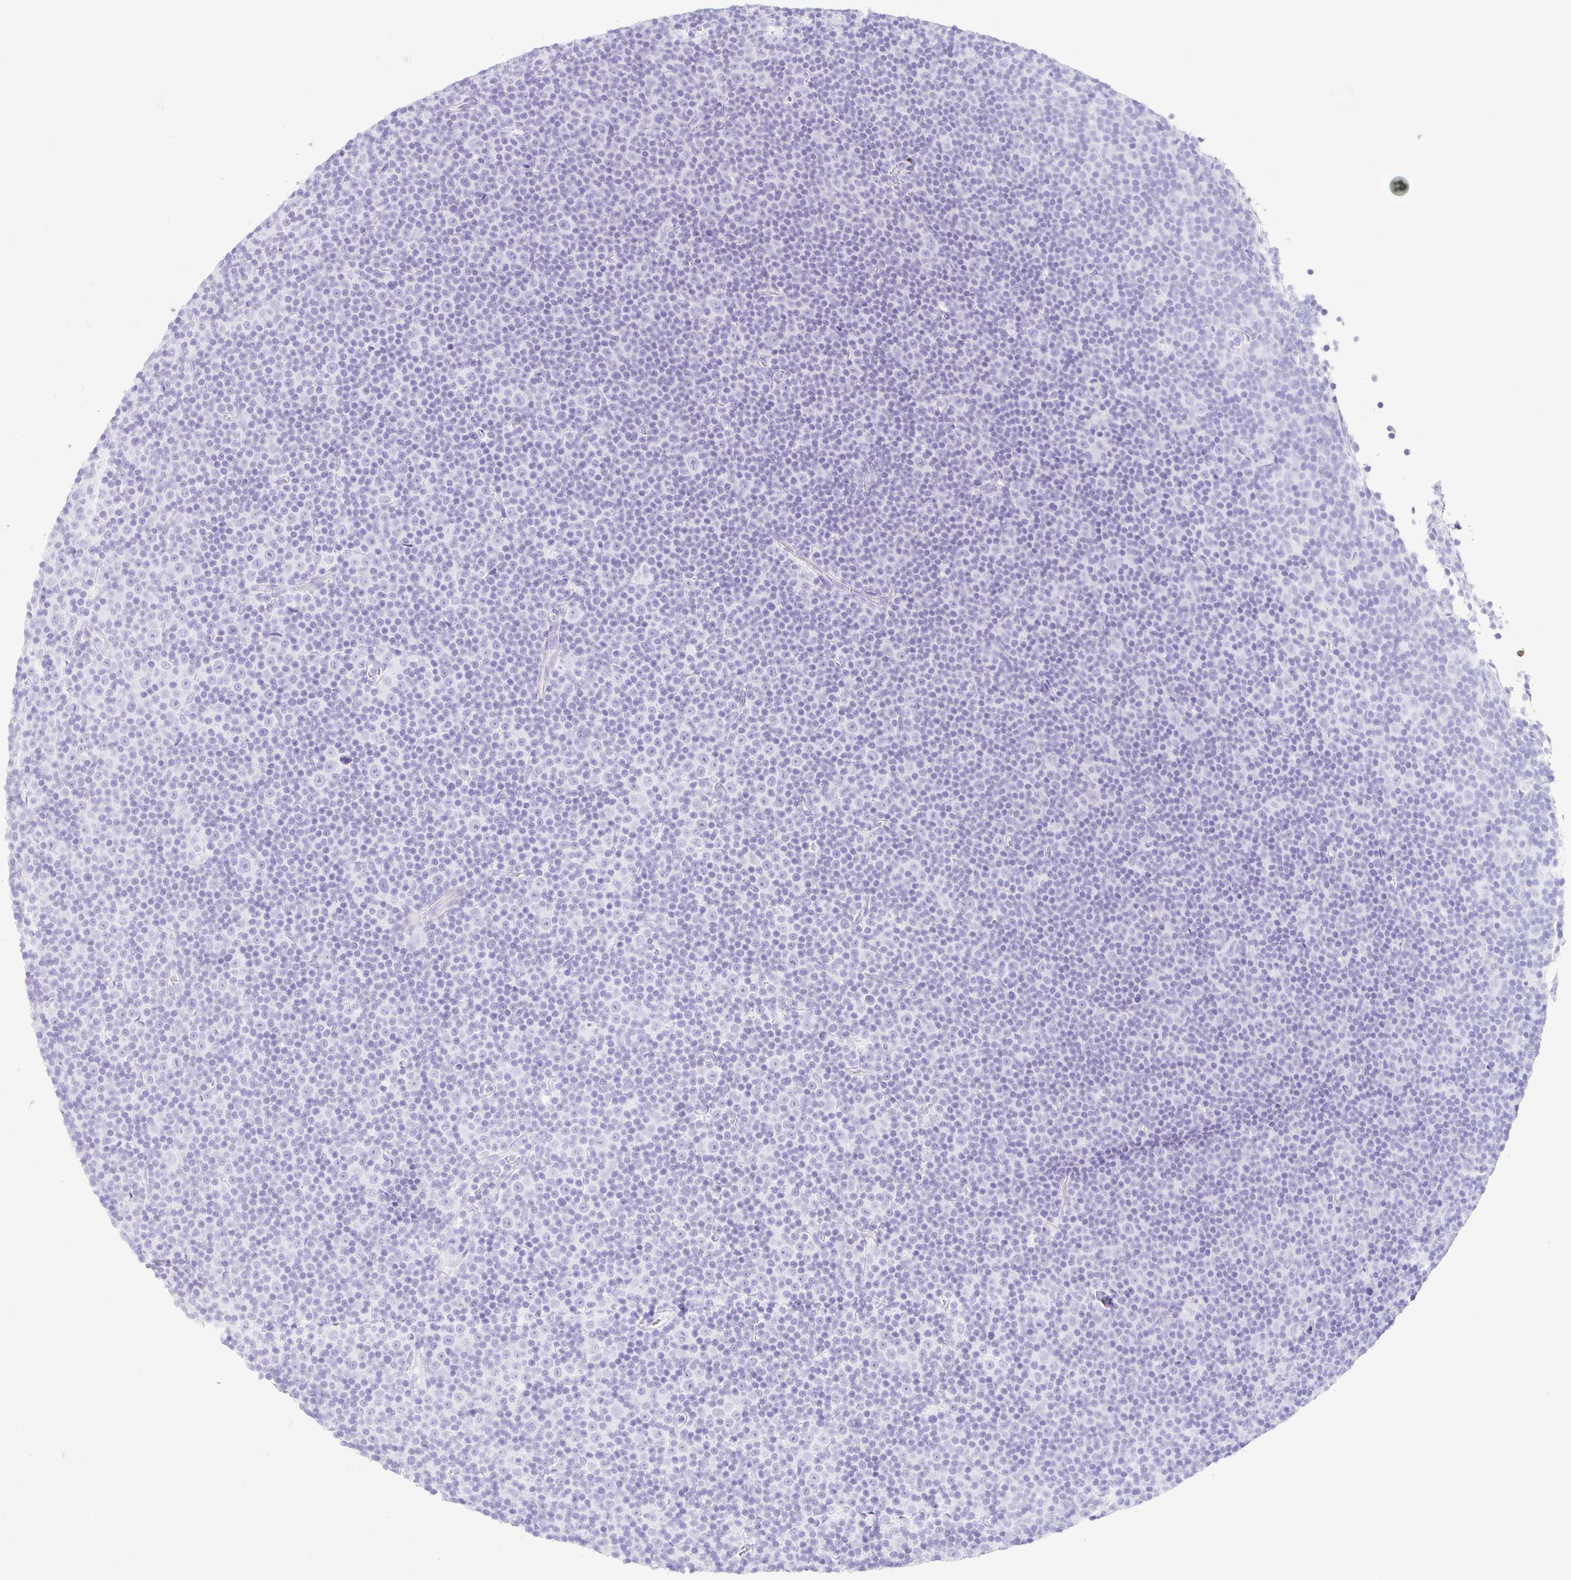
{"staining": {"intensity": "negative", "quantity": "none", "location": "none"}, "tissue": "lymphoma", "cell_type": "Tumor cells", "image_type": "cancer", "snomed": [{"axis": "morphology", "description": "Malignant lymphoma, non-Hodgkin's type, Low grade"}, {"axis": "topography", "description": "Lymph node"}], "caption": "The image exhibits no staining of tumor cells in malignant lymphoma, non-Hodgkin's type (low-grade).", "gene": "CLDND2", "patient": {"sex": "female", "age": 67}}